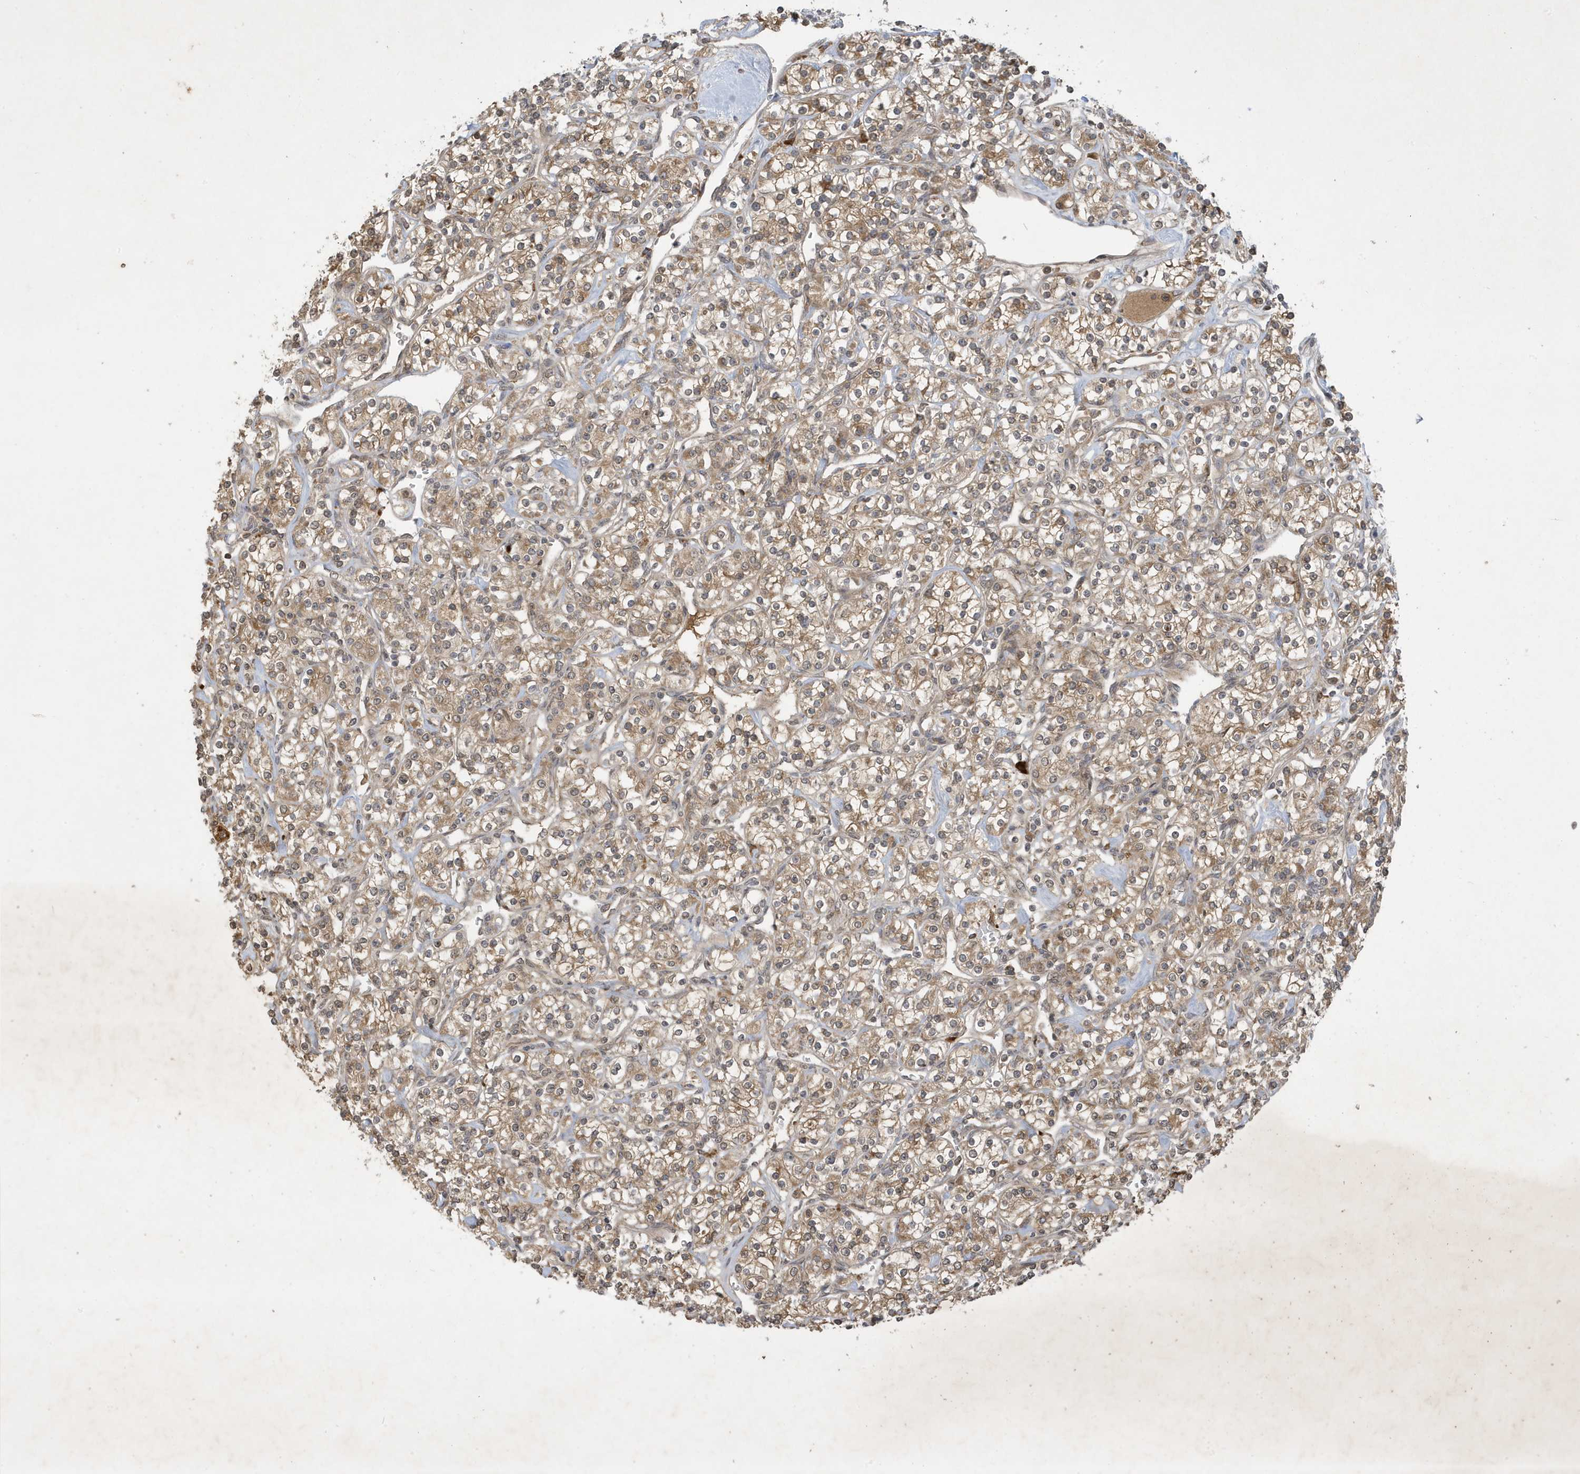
{"staining": {"intensity": "moderate", "quantity": ">75%", "location": "cytoplasmic/membranous"}, "tissue": "renal cancer", "cell_type": "Tumor cells", "image_type": "cancer", "snomed": [{"axis": "morphology", "description": "Adenocarcinoma, NOS"}, {"axis": "topography", "description": "Kidney"}], "caption": "Renal adenocarcinoma stained with IHC exhibits moderate cytoplasmic/membranous positivity in about >75% of tumor cells.", "gene": "STX10", "patient": {"sex": "male", "age": 77}}